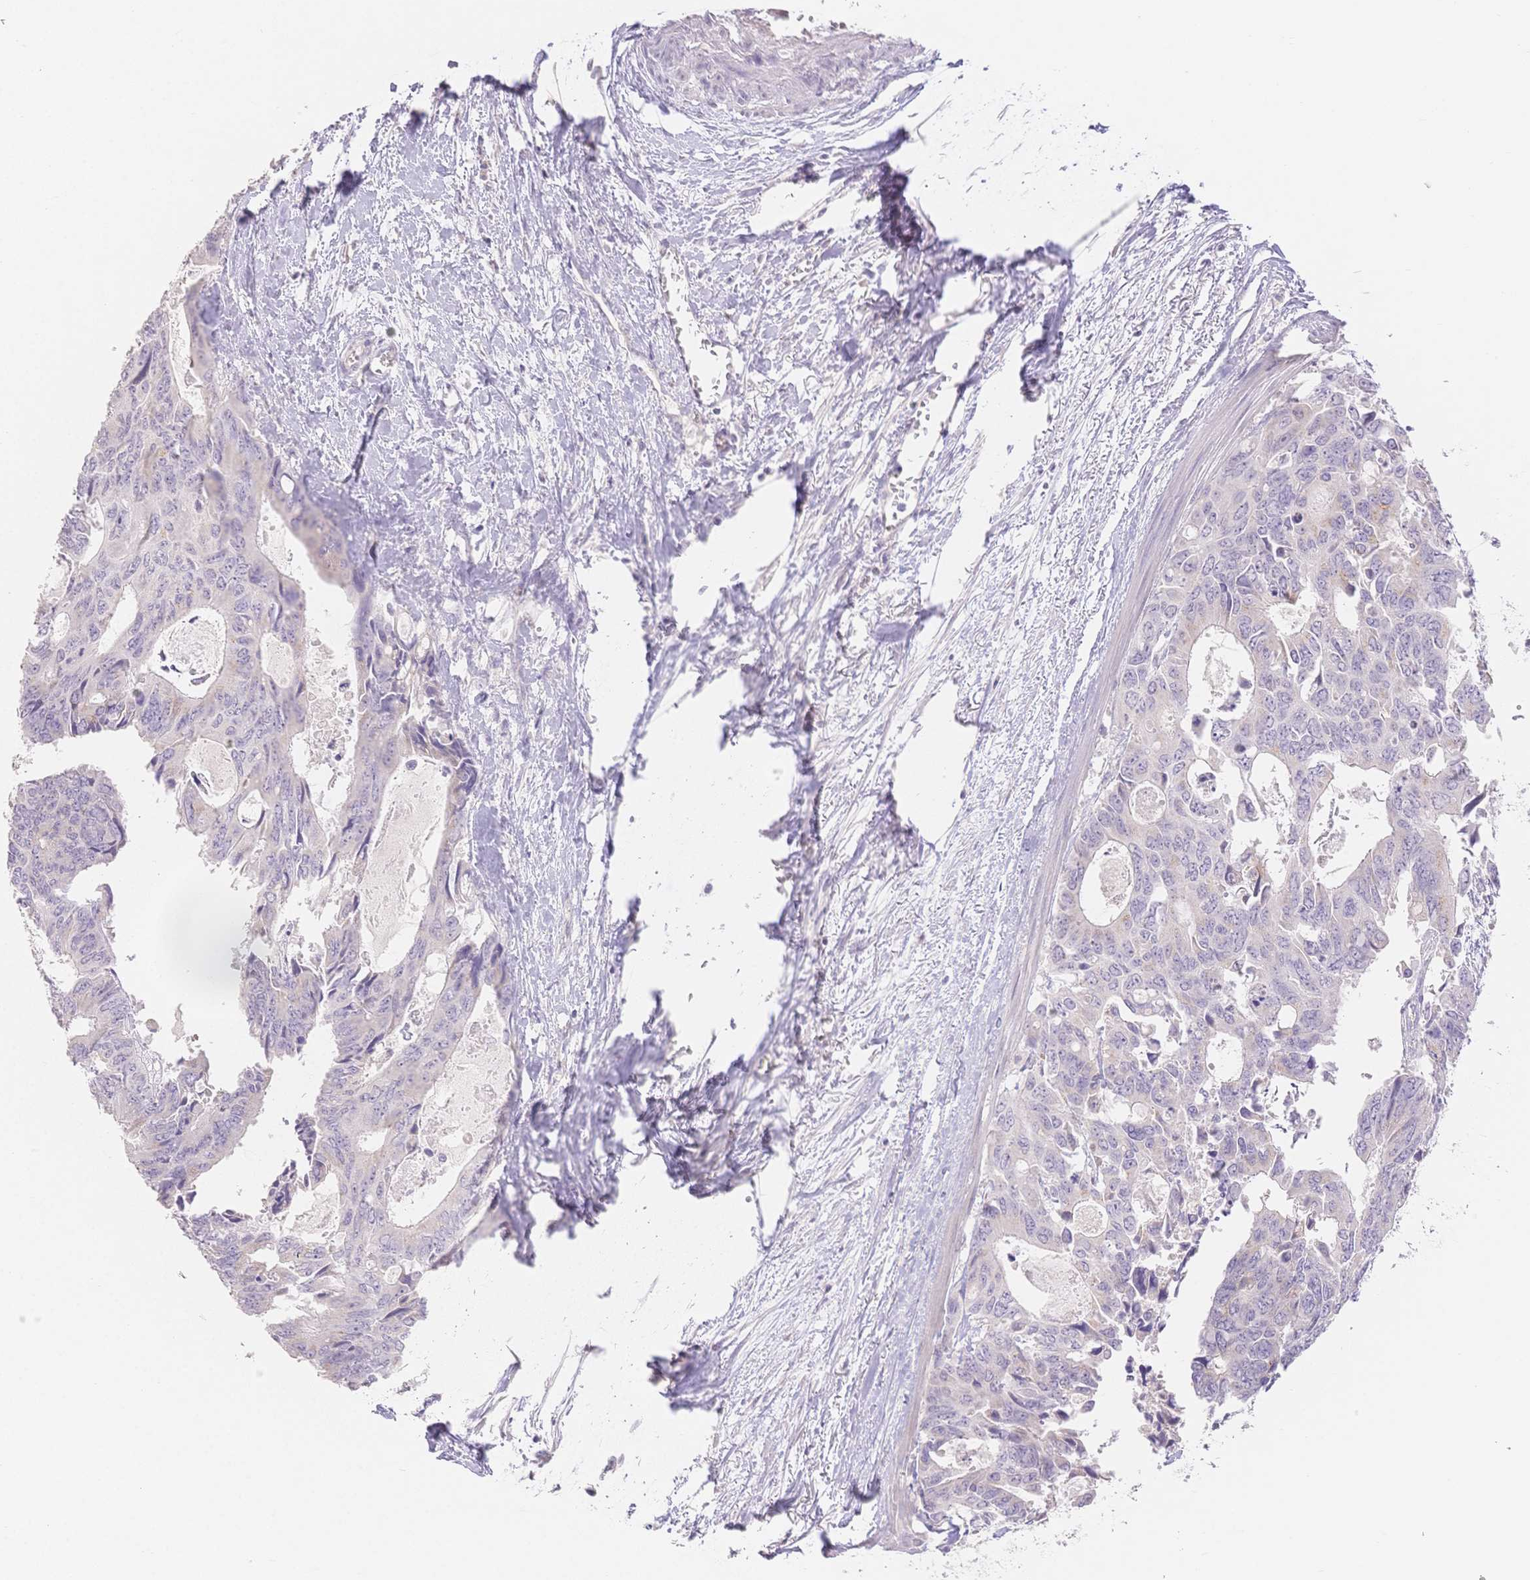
{"staining": {"intensity": "negative", "quantity": "none", "location": "none"}, "tissue": "colorectal cancer", "cell_type": "Tumor cells", "image_type": "cancer", "snomed": [{"axis": "morphology", "description": "Adenocarcinoma, NOS"}, {"axis": "topography", "description": "Rectum"}], "caption": "The micrograph exhibits no staining of tumor cells in colorectal adenocarcinoma. (DAB (3,3'-diaminobenzidine) IHC, high magnification).", "gene": "SUV39H2", "patient": {"sex": "male", "age": 76}}